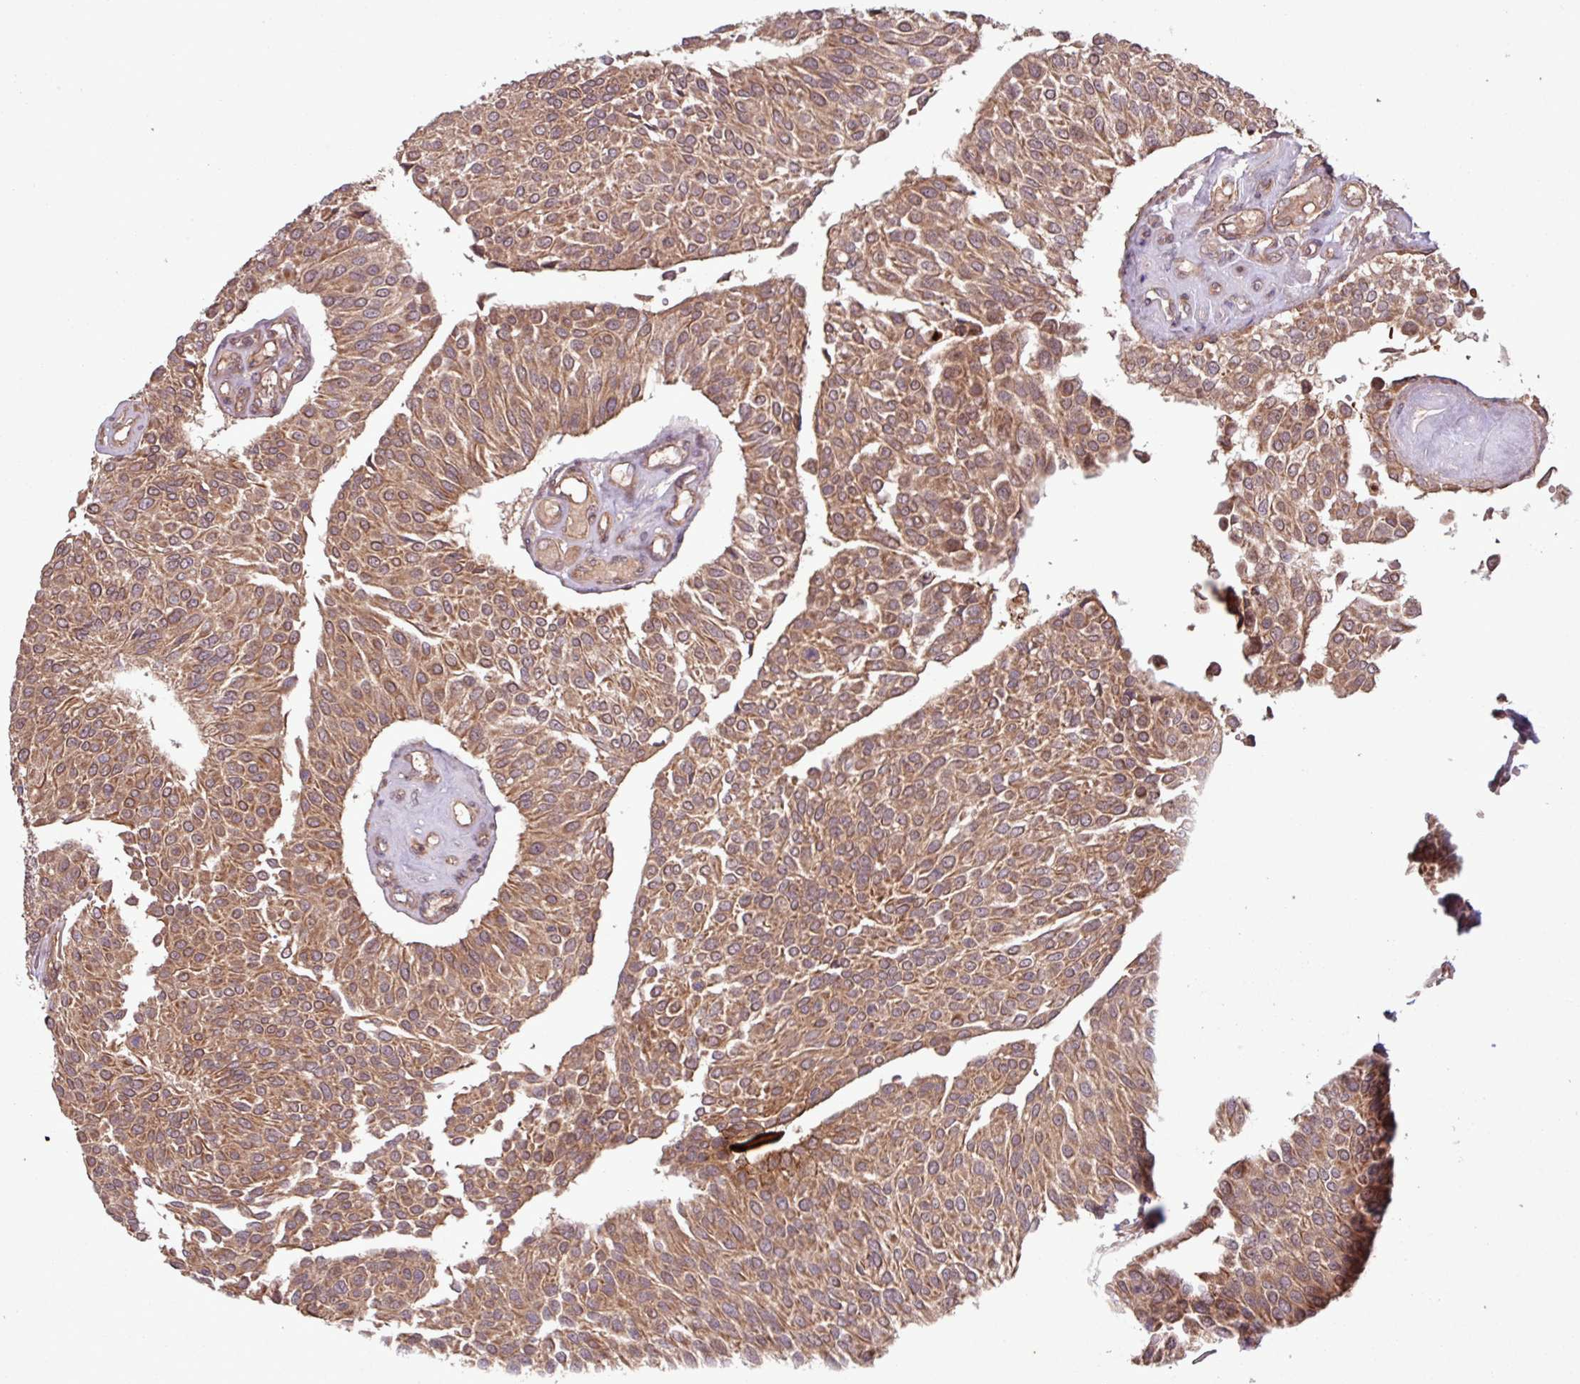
{"staining": {"intensity": "moderate", "quantity": ">75%", "location": "cytoplasmic/membranous"}, "tissue": "urothelial cancer", "cell_type": "Tumor cells", "image_type": "cancer", "snomed": [{"axis": "morphology", "description": "Urothelial carcinoma, NOS"}, {"axis": "topography", "description": "Urinary bladder"}], "caption": "Urothelial cancer was stained to show a protein in brown. There is medium levels of moderate cytoplasmic/membranous staining in approximately >75% of tumor cells.", "gene": "TRABD2A", "patient": {"sex": "male", "age": 55}}